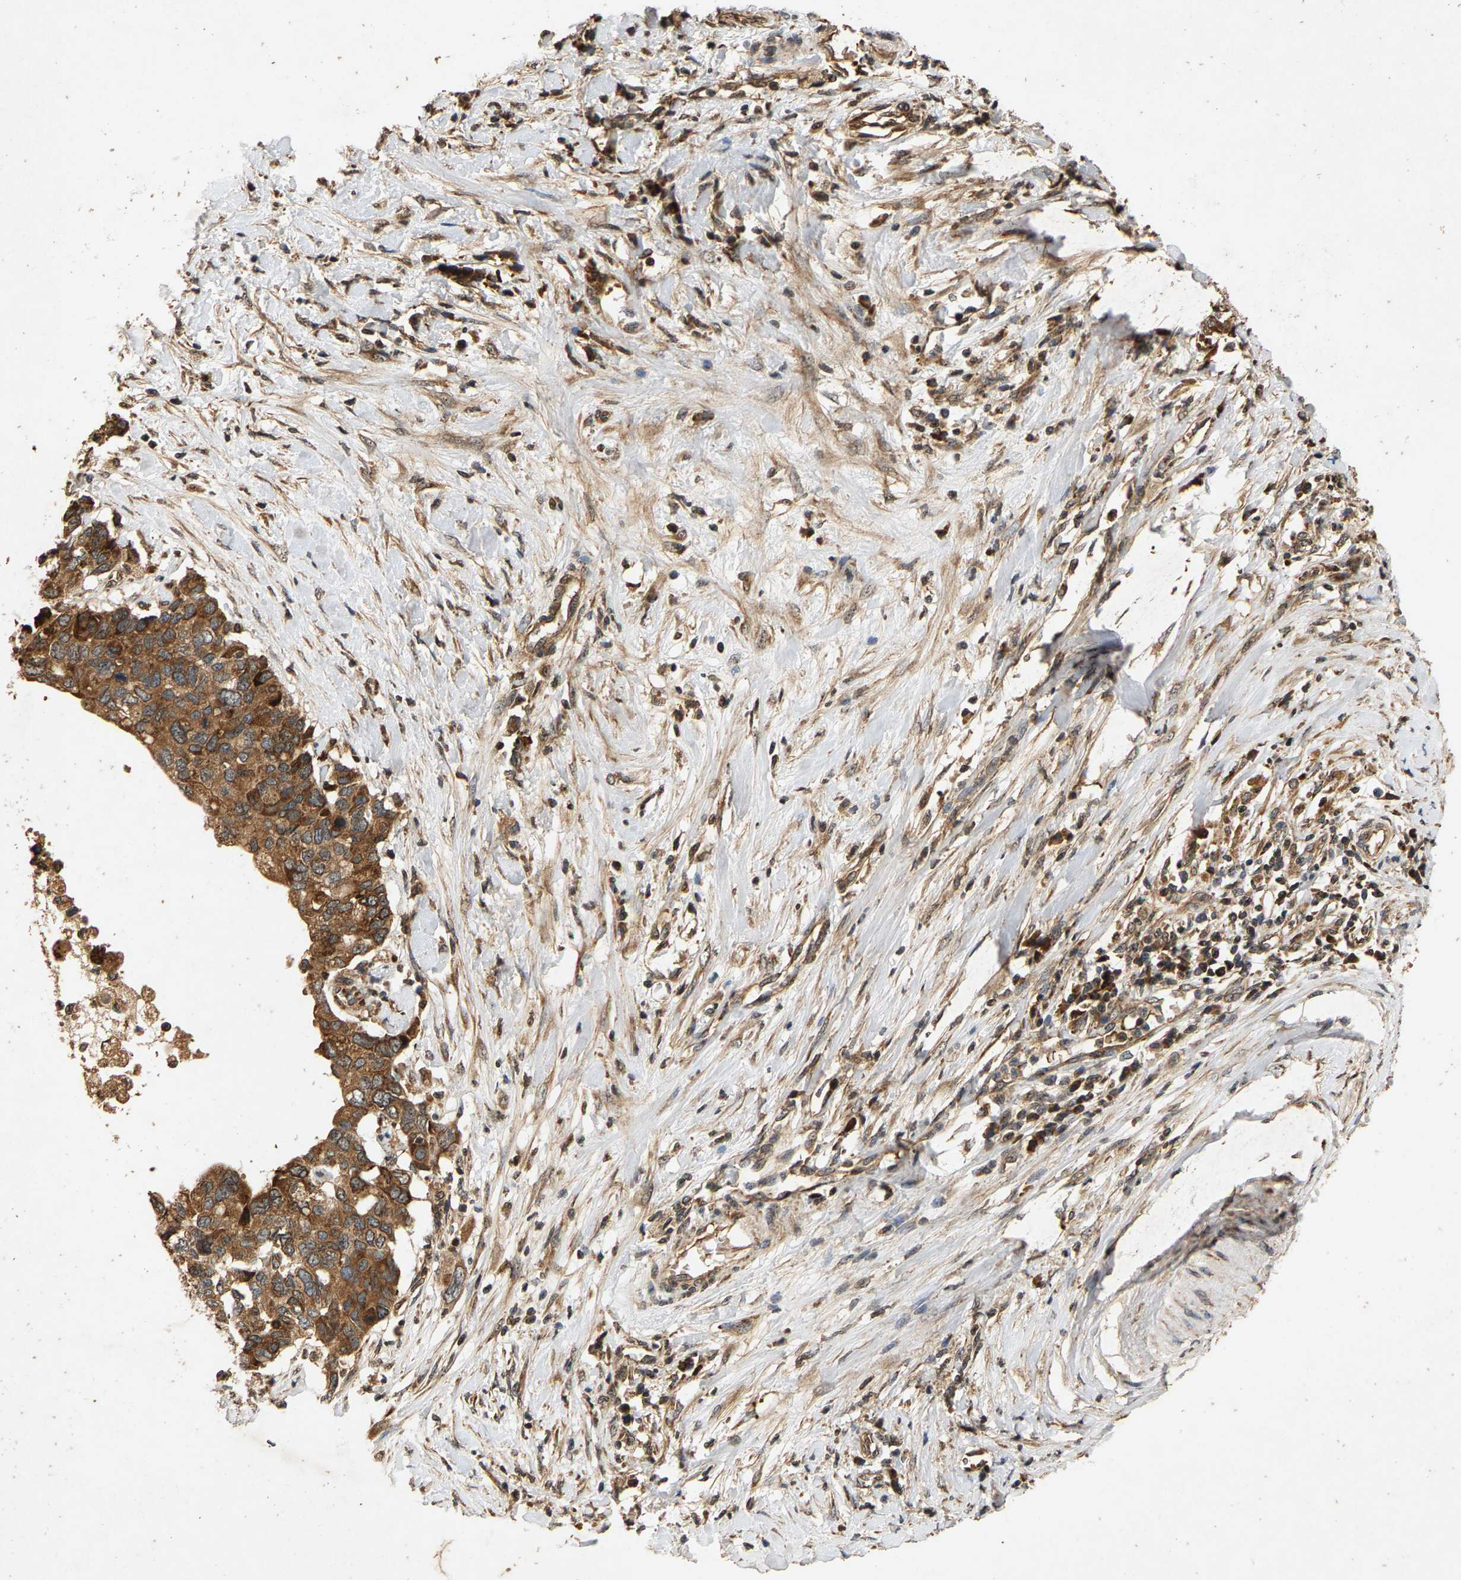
{"staining": {"intensity": "moderate", "quantity": ">75%", "location": "cytoplasmic/membranous"}, "tissue": "pancreatic cancer", "cell_type": "Tumor cells", "image_type": "cancer", "snomed": [{"axis": "morphology", "description": "Adenocarcinoma, NOS"}, {"axis": "topography", "description": "Pancreas"}], "caption": "Immunohistochemical staining of adenocarcinoma (pancreatic) shows moderate cytoplasmic/membranous protein staining in about >75% of tumor cells.", "gene": "CIDEC", "patient": {"sex": "female", "age": 56}}